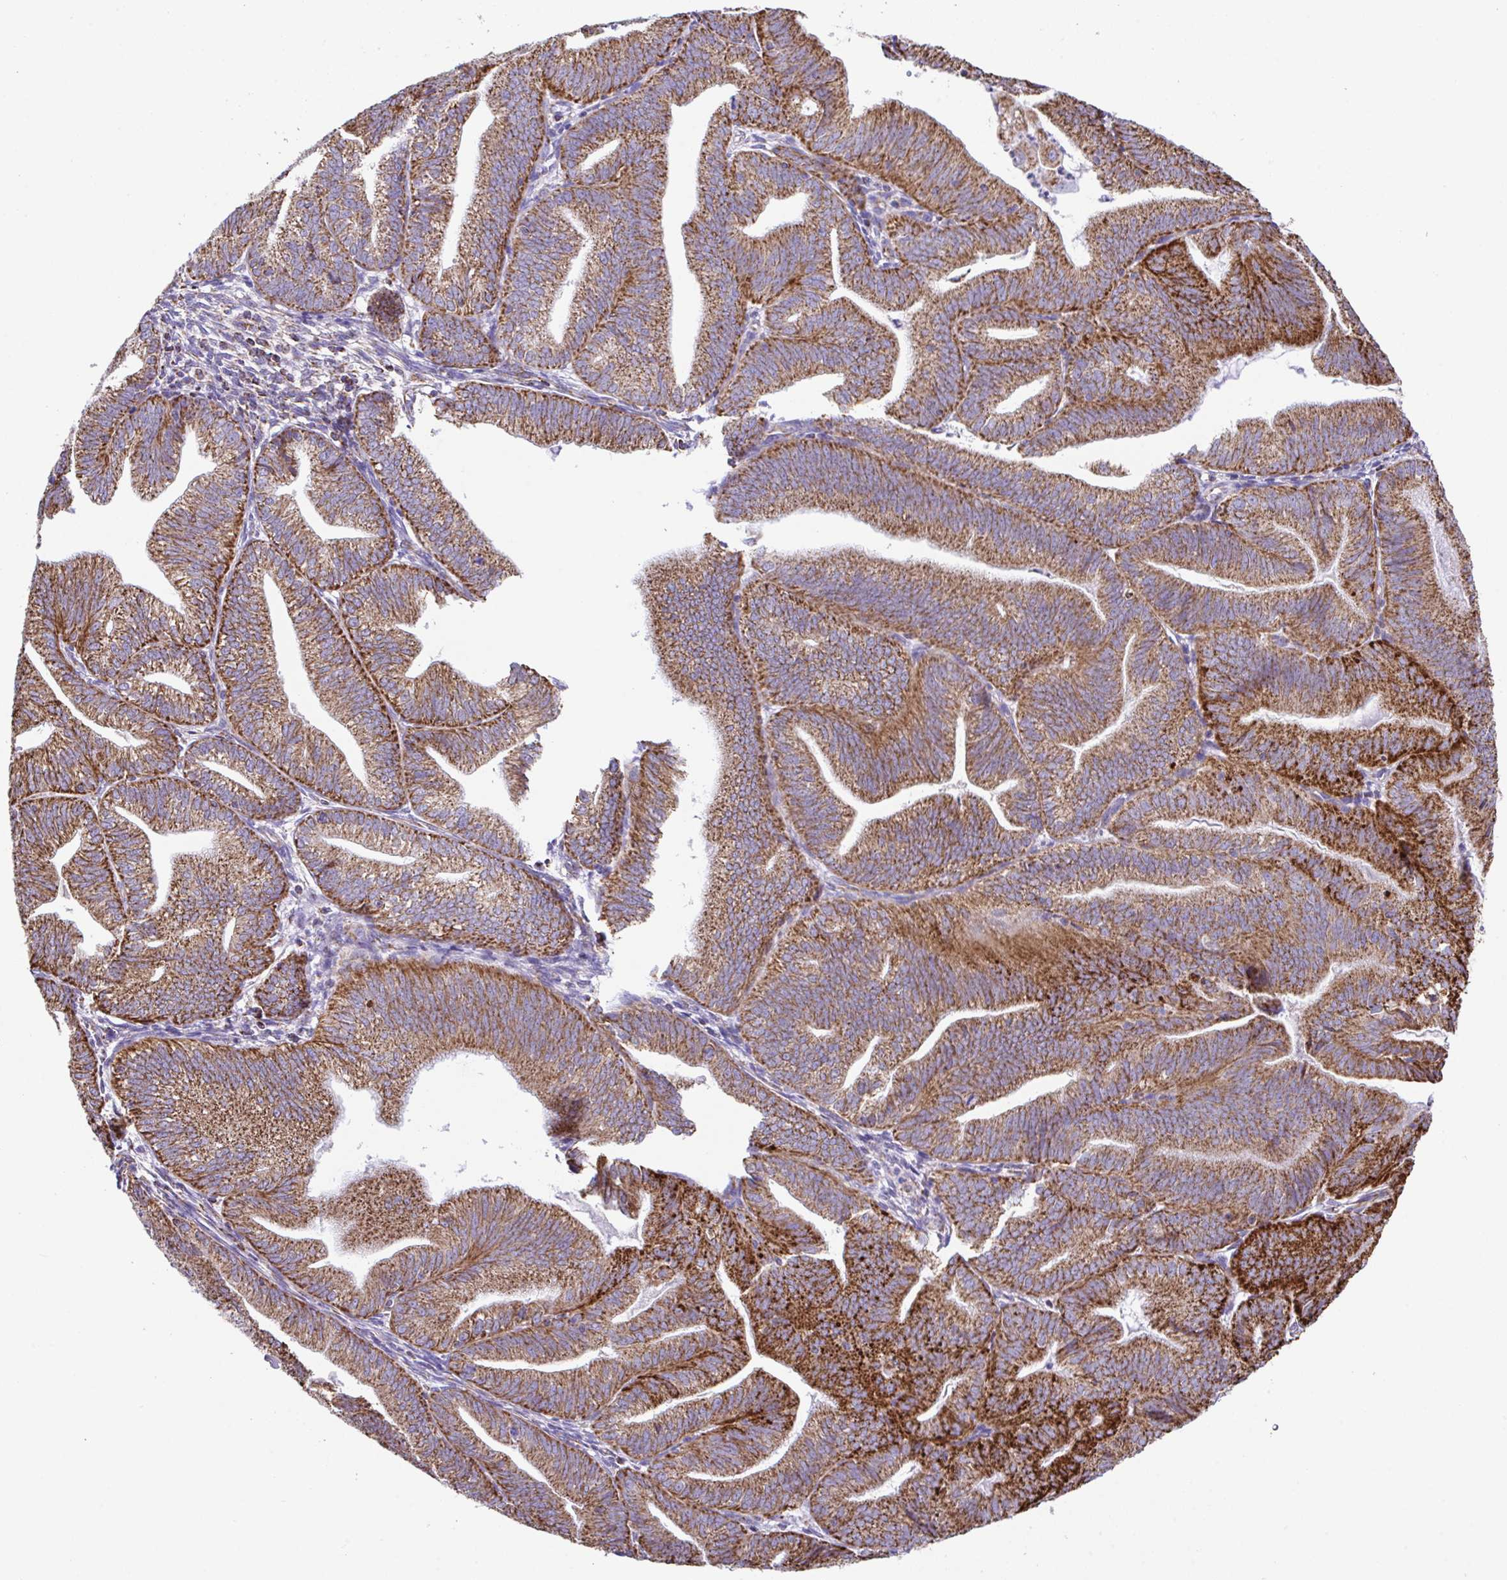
{"staining": {"intensity": "strong", "quantity": ">75%", "location": "cytoplasmic/membranous"}, "tissue": "endometrial cancer", "cell_type": "Tumor cells", "image_type": "cancer", "snomed": [{"axis": "morphology", "description": "Adenocarcinoma, NOS"}, {"axis": "topography", "description": "Endometrium"}], "caption": "Protein analysis of endometrial adenocarcinoma tissue demonstrates strong cytoplasmic/membranous staining in approximately >75% of tumor cells.", "gene": "PCMTD2", "patient": {"sex": "female", "age": 70}}